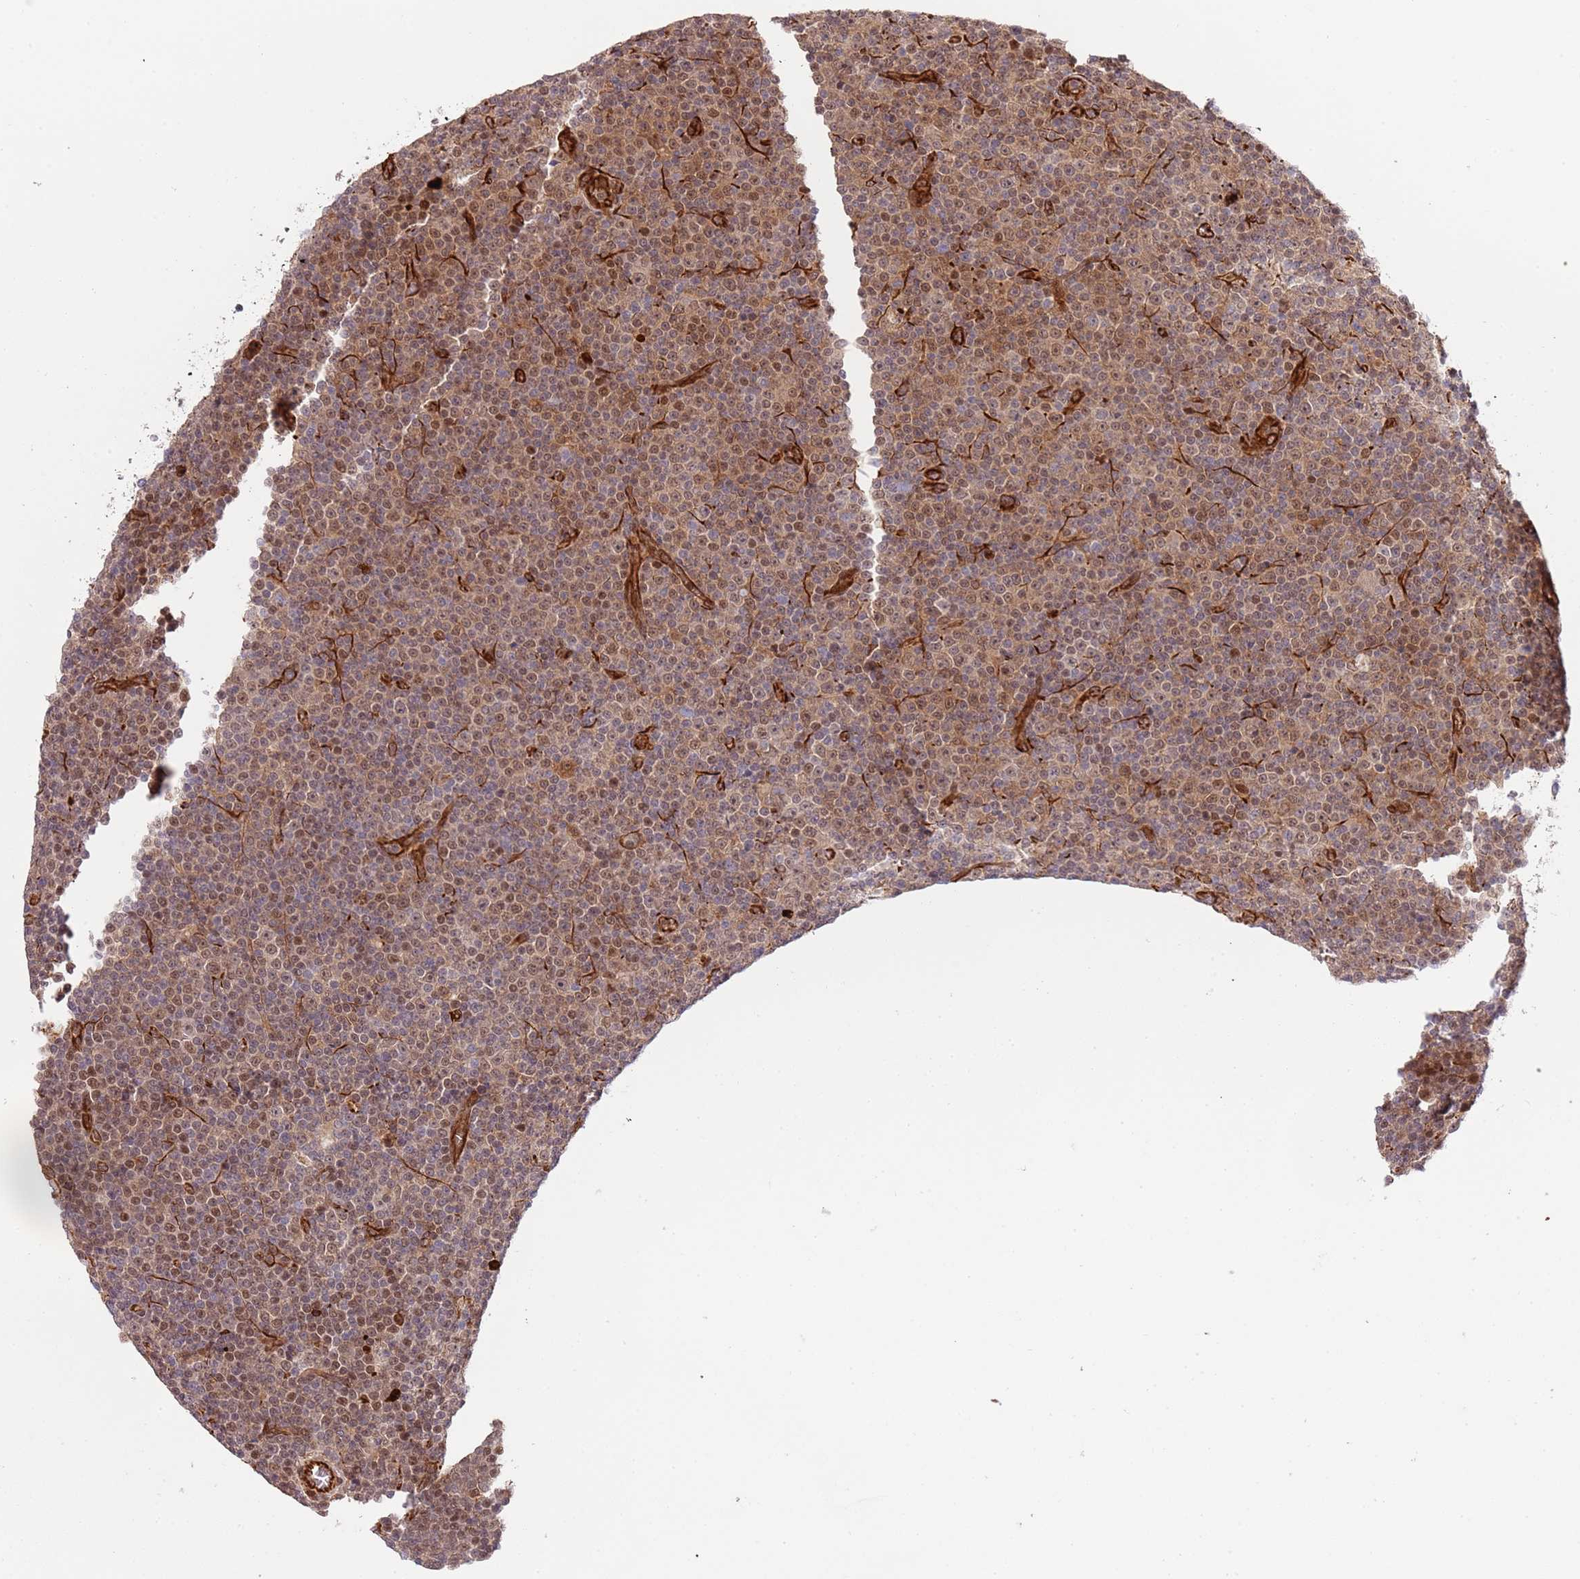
{"staining": {"intensity": "weak", "quantity": ">75%", "location": "cytoplasmic/membranous,nuclear"}, "tissue": "lymphoma", "cell_type": "Tumor cells", "image_type": "cancer", "snomed": [{"axis": "morphology", "description": "Malignant lymphoma, non-Hodgkin's type, Low grade"}, {"axis": "topography", "description": "Lymph node"}], "caption": "Protein expression analysis of human lymphoma reveals weak cytoplasmic/membranous and nuclear expression in approximately >75% of tumor cells.", "gene": "NEK3", "patient": {"sex": "female", "age": 67}}